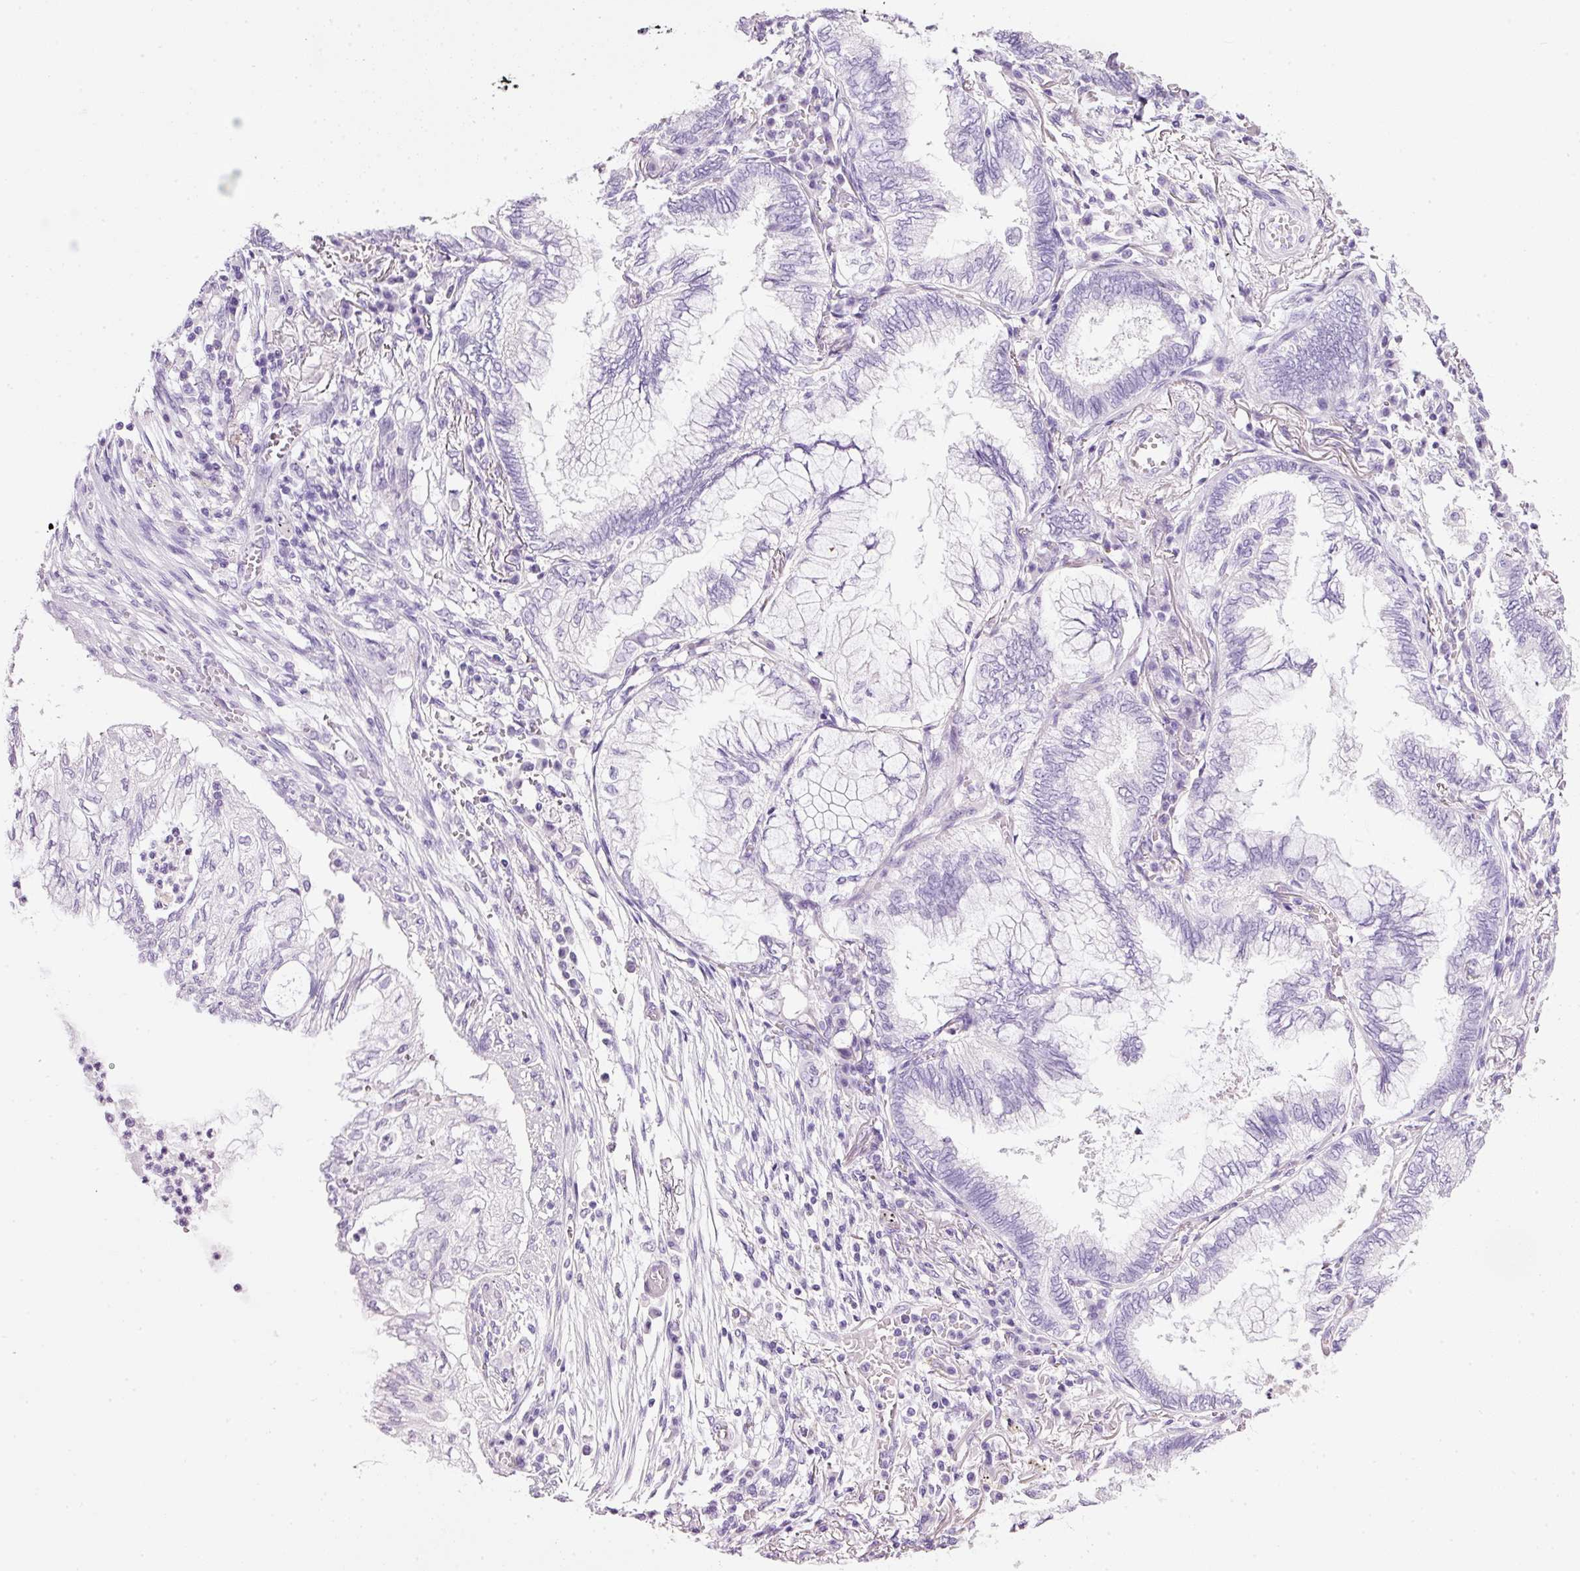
{"staining": {"intensity": "negative", "quantity": "none", "location": "none"}, "tissue": "lung cancer", "cell_type": "Tumor cells", "image_type": "cancer", "snomed": [{"axis": "morphology", "description": "Adenocarcinoma, NOS"}, {"axis": "topography", "description": "Lung"}], "caption": "Lung cancer (adenocarcinoma) stained for a protein using immunohistochemistry shows no positivity tumor cells.", "gene": "BSND", "patient": {"sex": "female", "age": 70}}